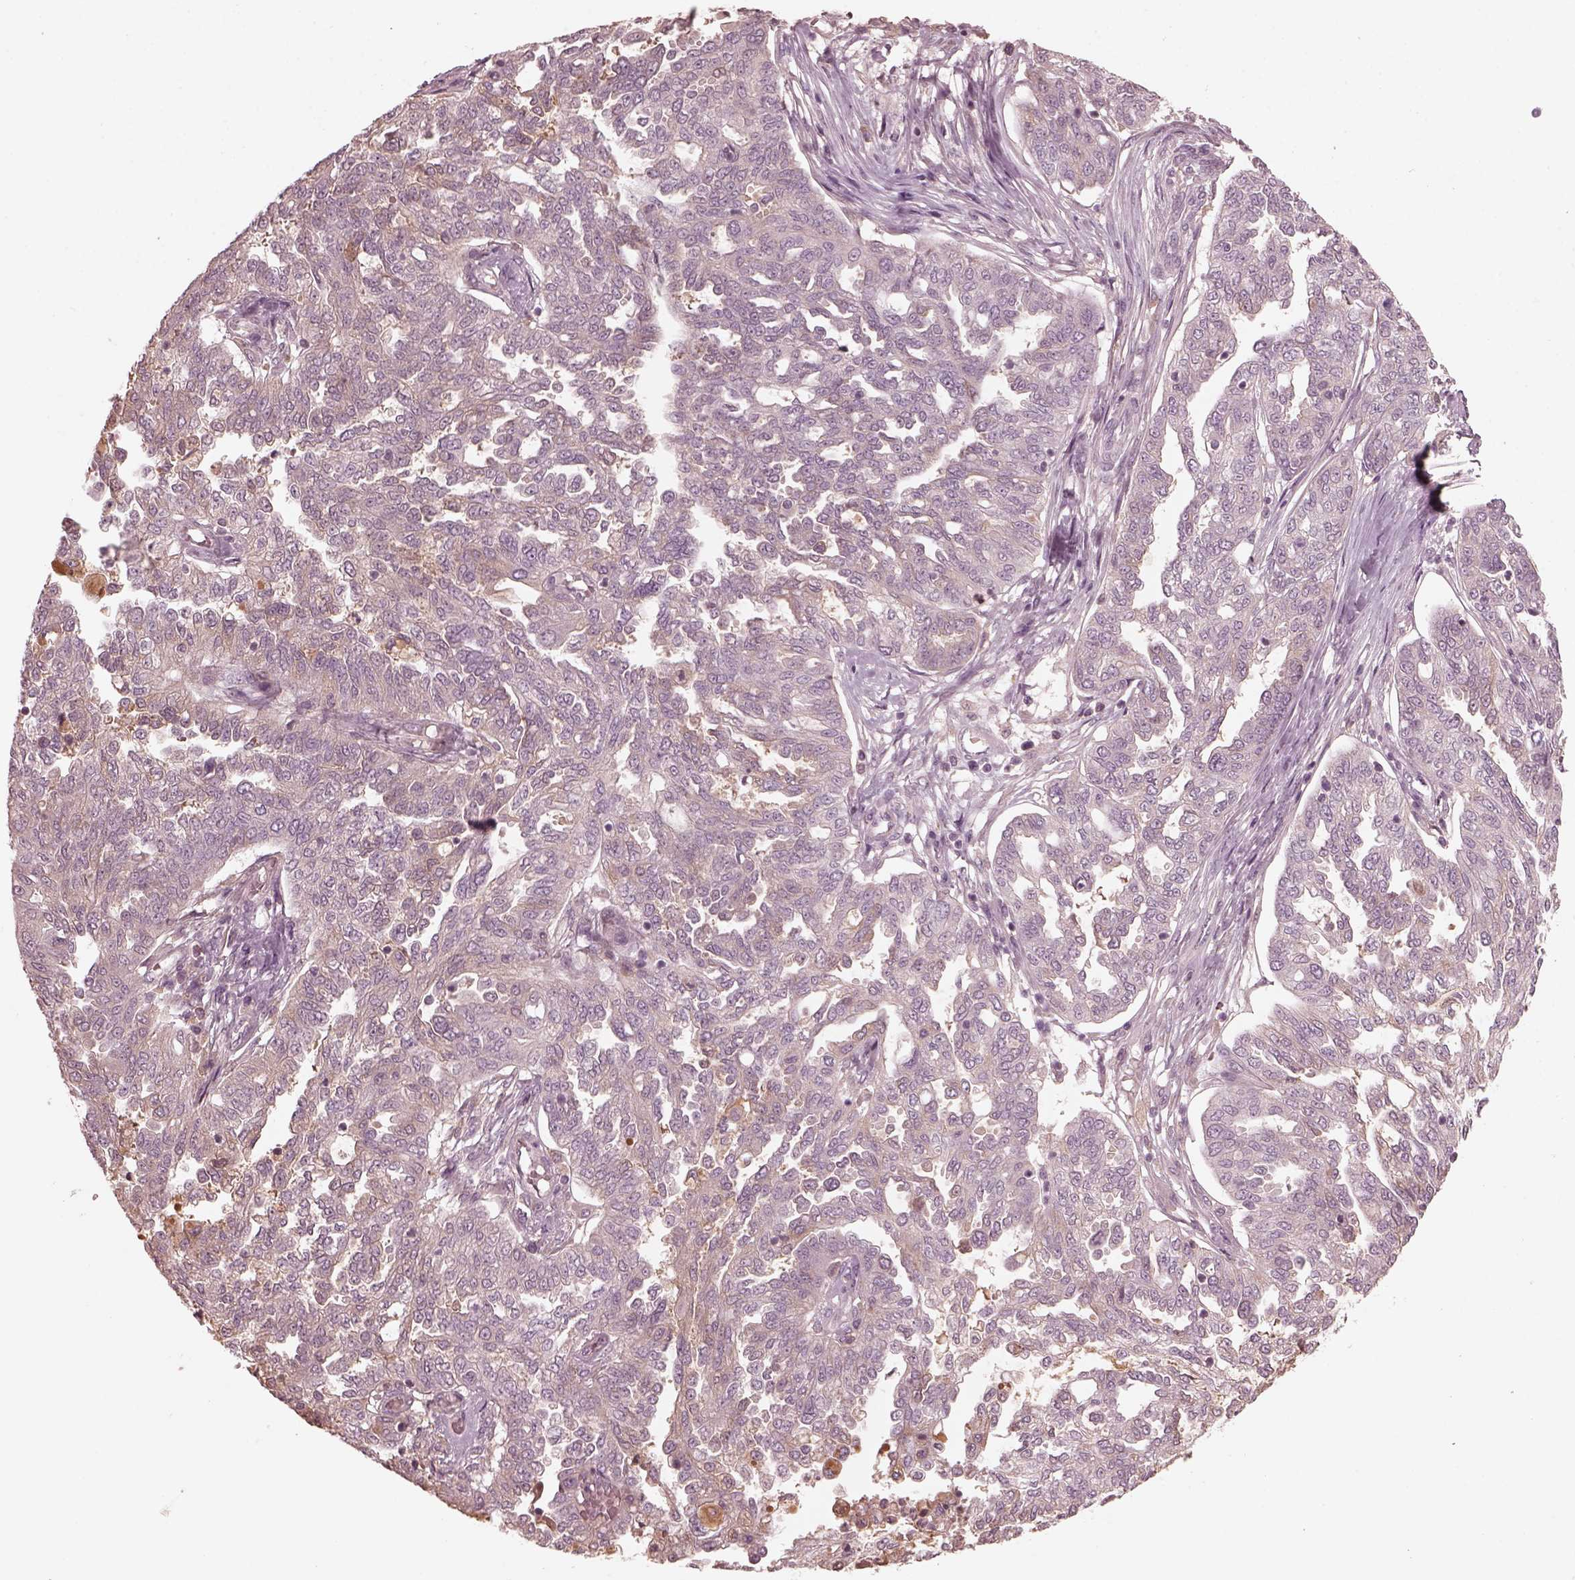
{"staining": {"intensity": "negative", "quantity": "none", "location": "none"}, "tissue": "ovarian cancer", "cell_type": "Tumor cells", "image_type": "cancer", "snomed": [{"axis": "morphology", "description": "Cystadenocarcinoma, serous, NOS"}, {"axis": "topography", "description": "Ovary"}], "caption": "A high-resolution image shows IHC staining of serous cystadenocarcinoma (ovarian), which shows no significant expression in tumor cells. Brightfield microscopy of immunohistochemistry (IHC) stained with DAB (brown) and hematoxylin (blue), captured at high magnification.", "gene": "VWA5B1", "patient": {"sex": "female", "age": 67}}